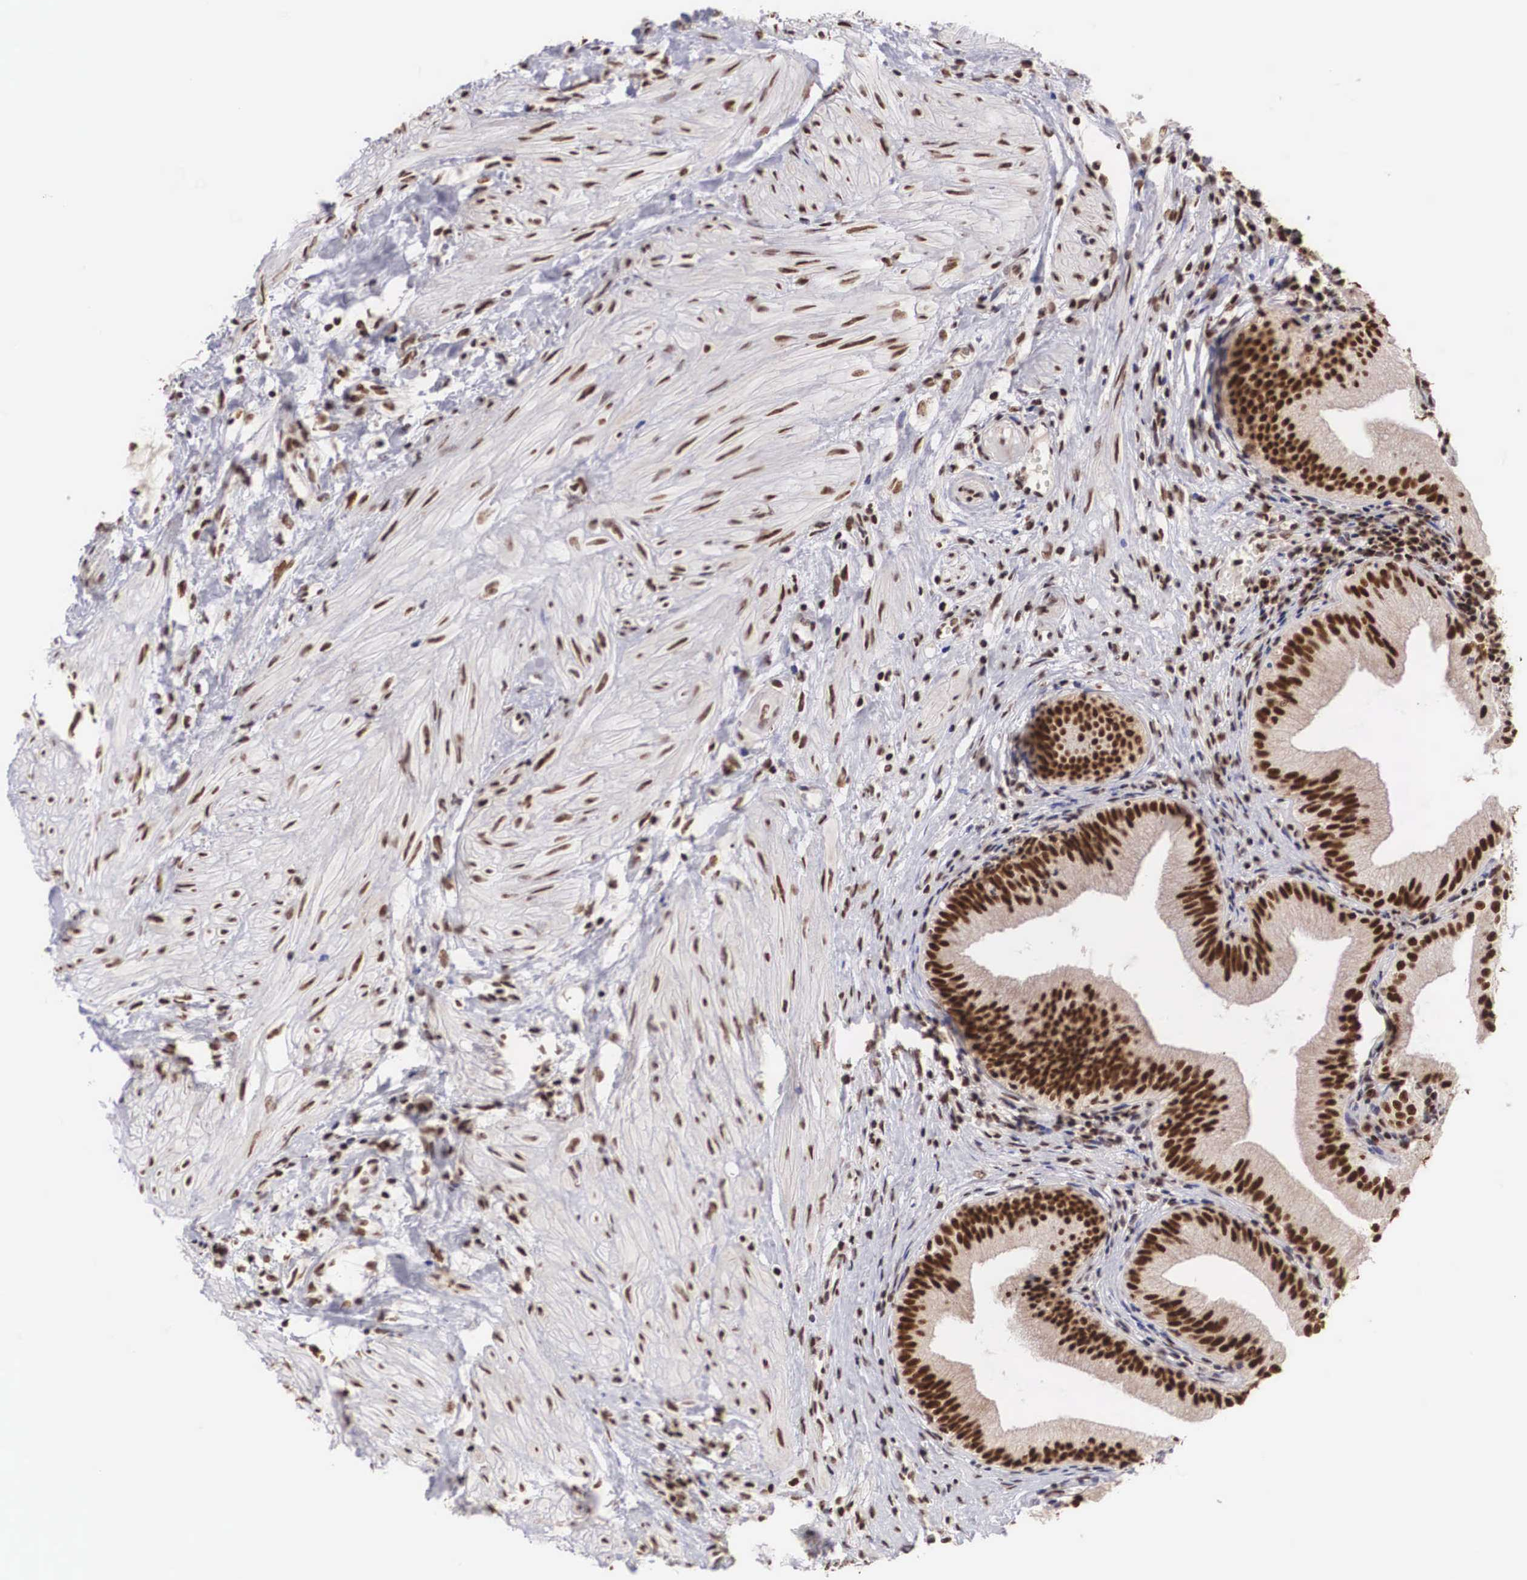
{"staining": {"intensity": "strong", "quantity": ">75%", "location": "nuclear"}, "tissue": "gallbladder", "cell_type": "Glandular cells", "image_type": "normal", "snomed": [{"axis": "morphology", "description": "Normal tissue, NOS"}, {"axis": "topography", "description": "Gallbladder"}], "caption": "High-magnification brightfield microscopy of normal gallbladder stained with DAB (brown) and counterstained with hematoxylin (blue). glandular cells exhibit strong nuclear positivity is present in approximately>75% of cells. Using DAB (brown) and hematoxylin (blue) stains, captured at high magnification using brightfield microscopy.", "gene": "HTATSF1", "patient": {"sex": "male", "age": 58}}